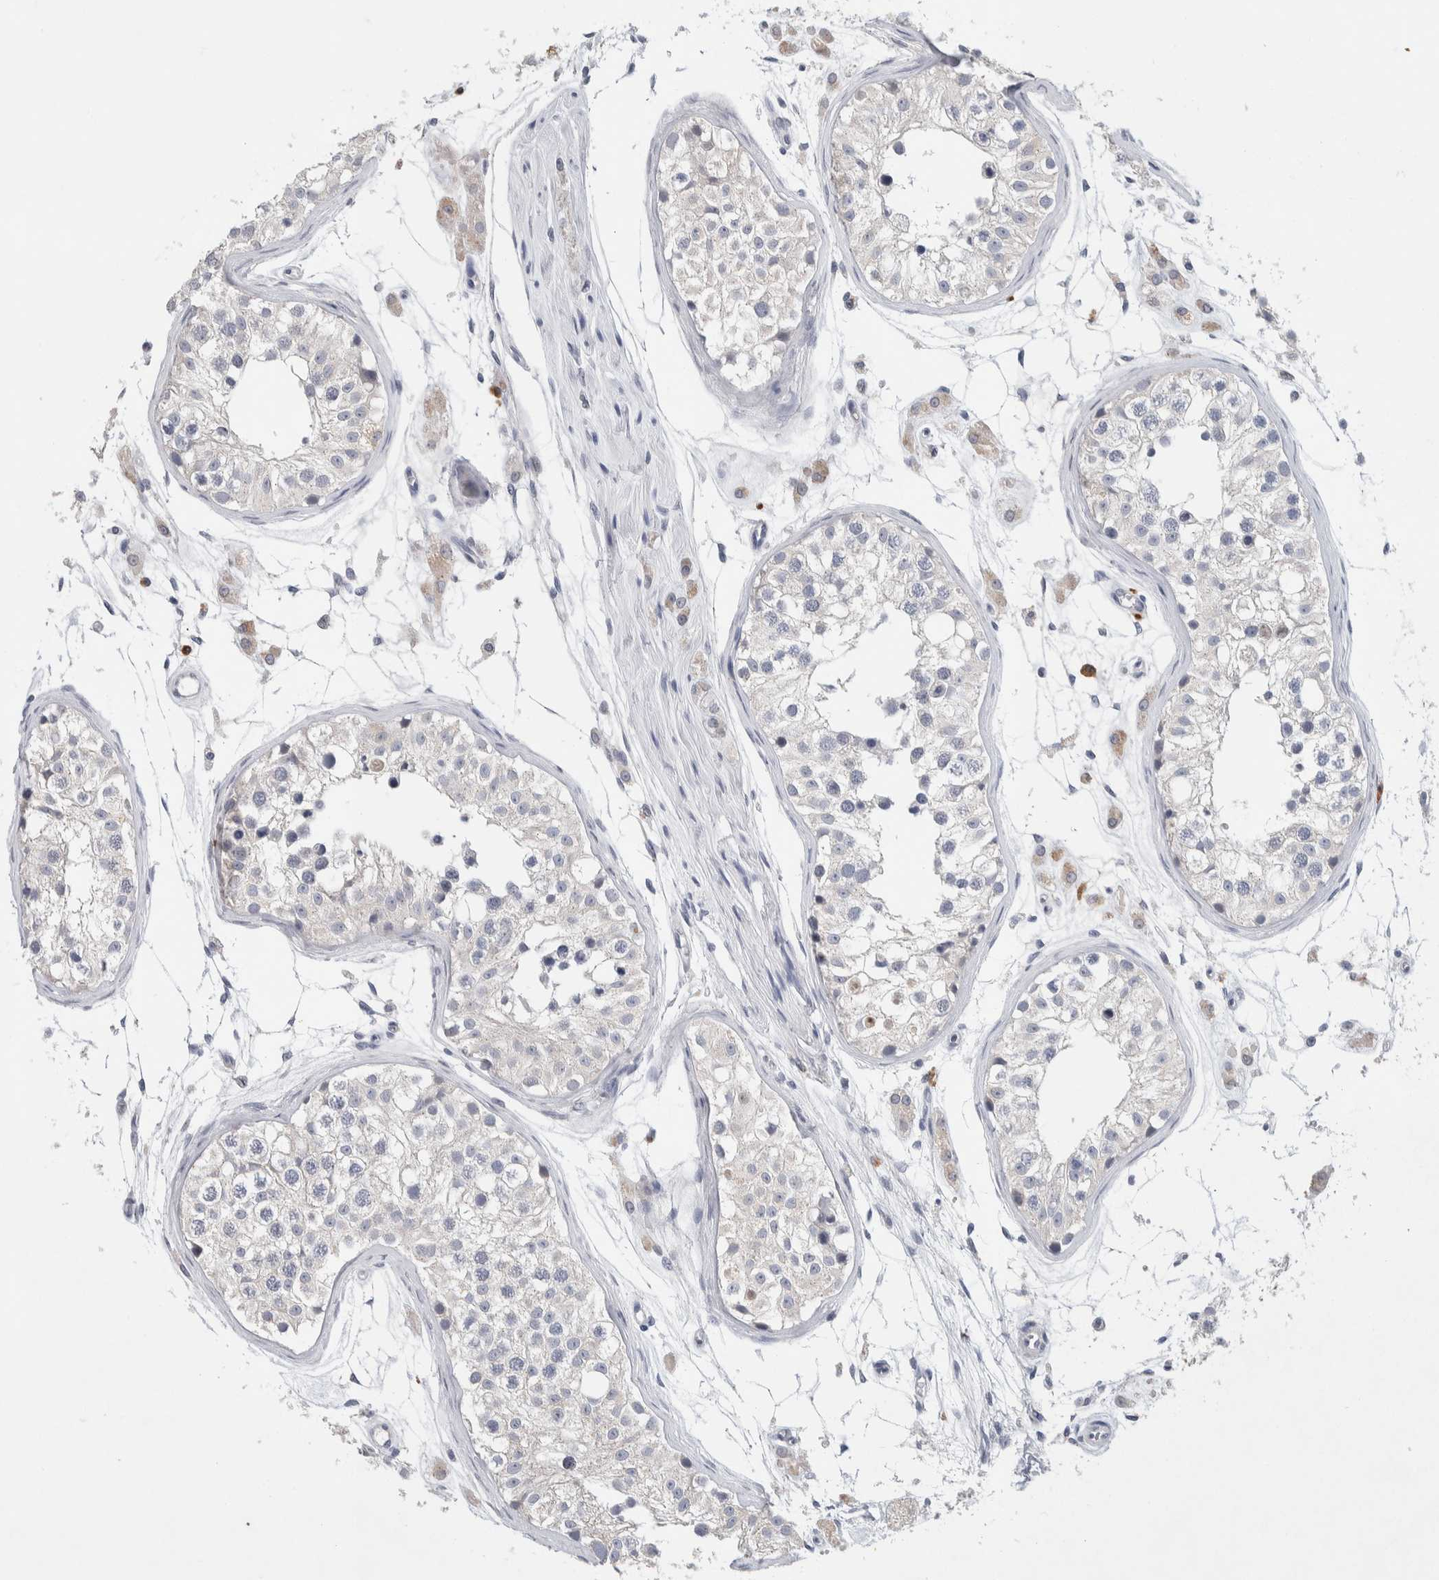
{"staining": {"intensity": "negative", "quantity": "none", "location": "none"}, "tissue": "testis", "cell_type": "Cells in seminiferous ducts", "image_type": "normal", "snomed": [{"axis": "morphology", "description": "Normal tissue, NOS"}, {"axis": "morphology", "description": "Adenocarcinoma, metastatic, NOS"}, {"axis": "topography", "description": "Testis"}], "caption": "Immunohistochemistry of benign human testis demonstrates no positivity in cells in seminiferous ducts.", "gene": "SCN2A", "patient": {"sex": "male", "age": 26}}